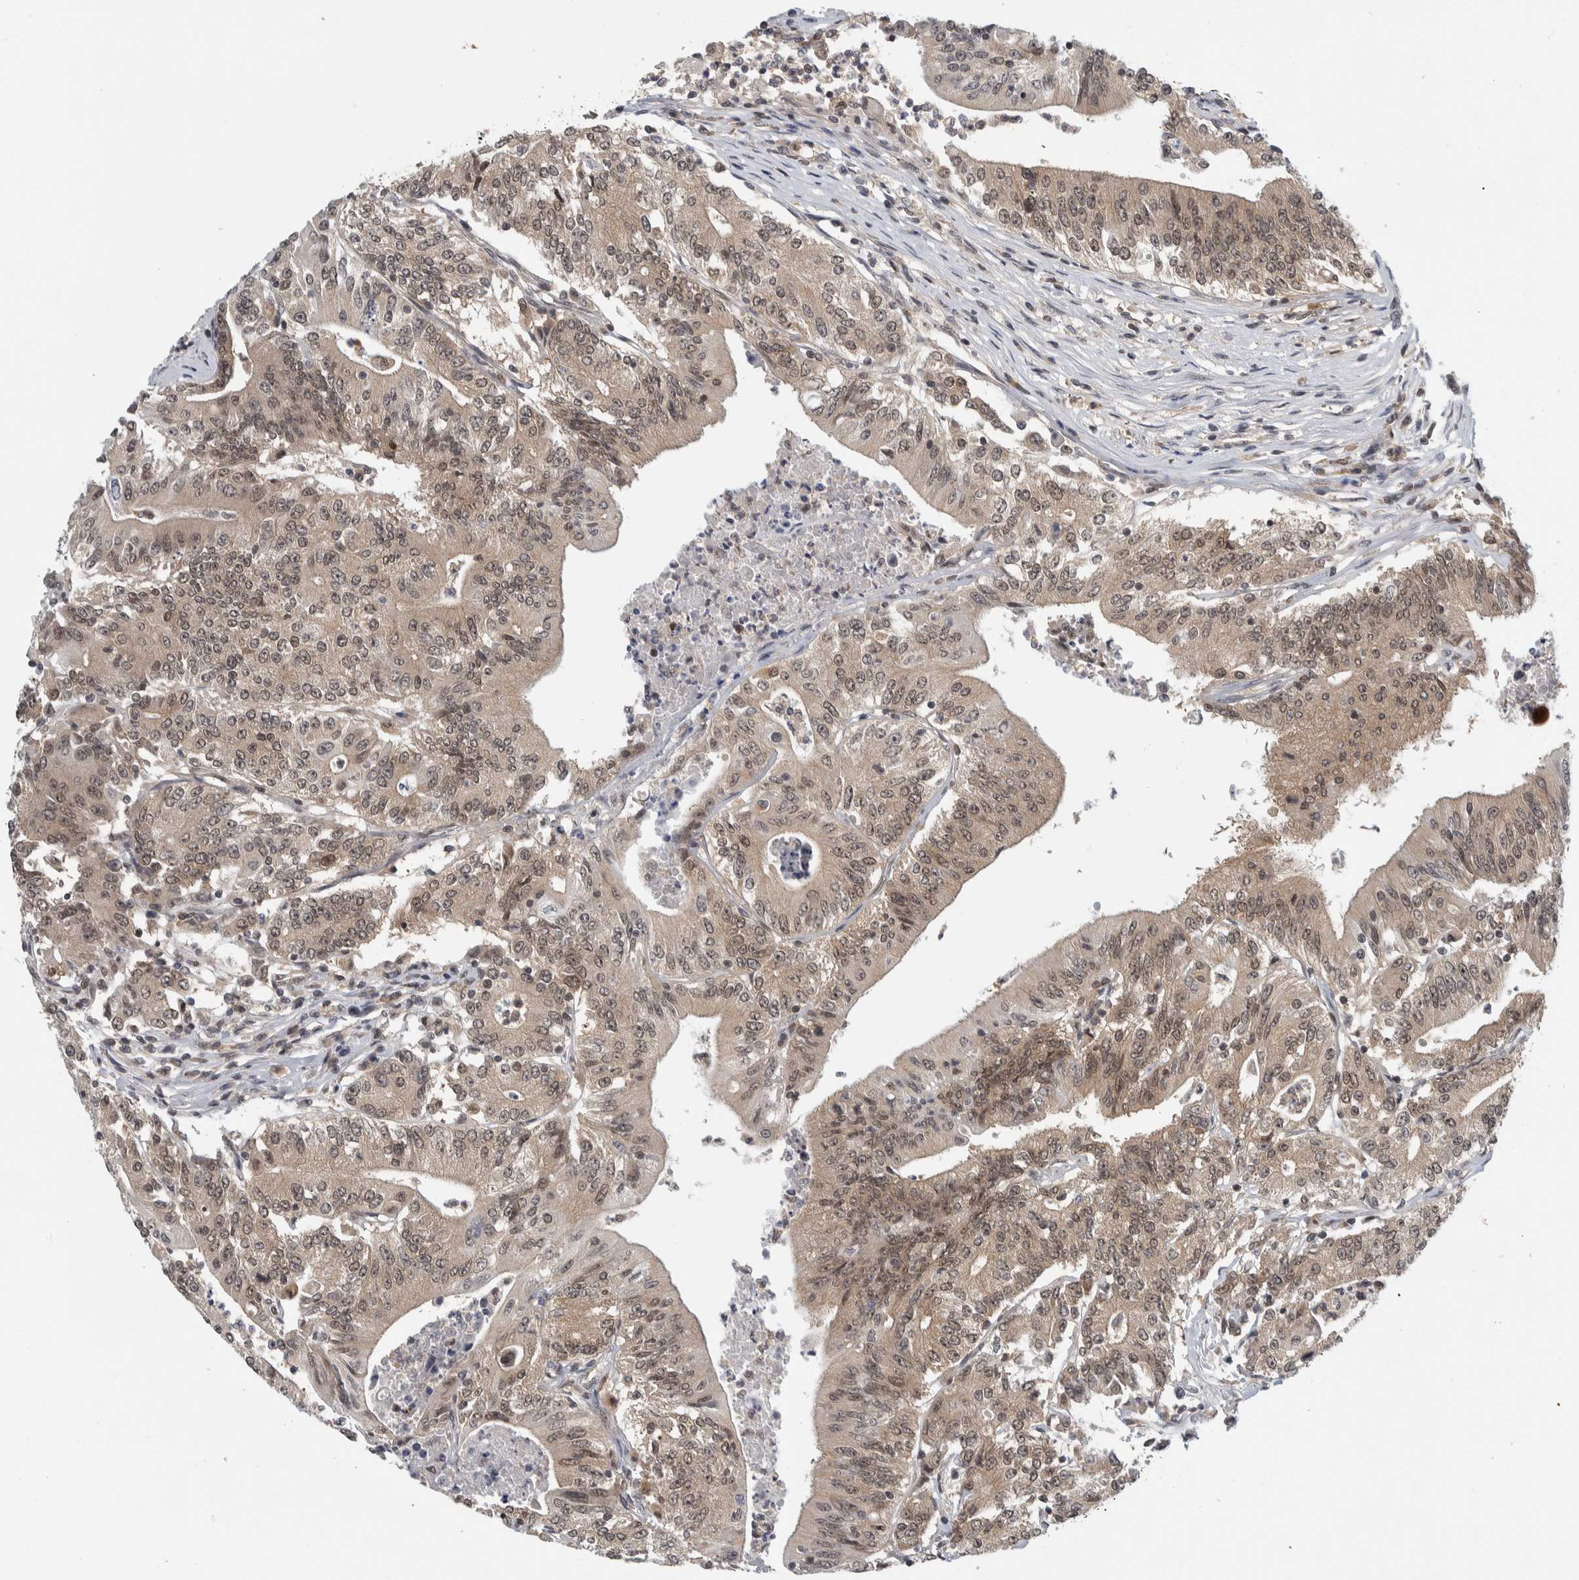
{"staining": {"intensity": "weak", "quantity": ">75%", "location": "cytoplasmic/membranous"}, "tissue": "colorectal cancer", "cell_type": "Tumor cells", "image_type": "cancer", "snomed": [{"axis": "morphology", "description": "Adenocarcinoma, NOS"}, {"axis": "topography", "description": "Colon"}], "caption": "A brown stain shows weak cytoplasmic/membranous expression of a protein in human colorectal cancer tumor cells.", "gene": "CCDC43", "patient": {"sex": "female", "age": 77}}